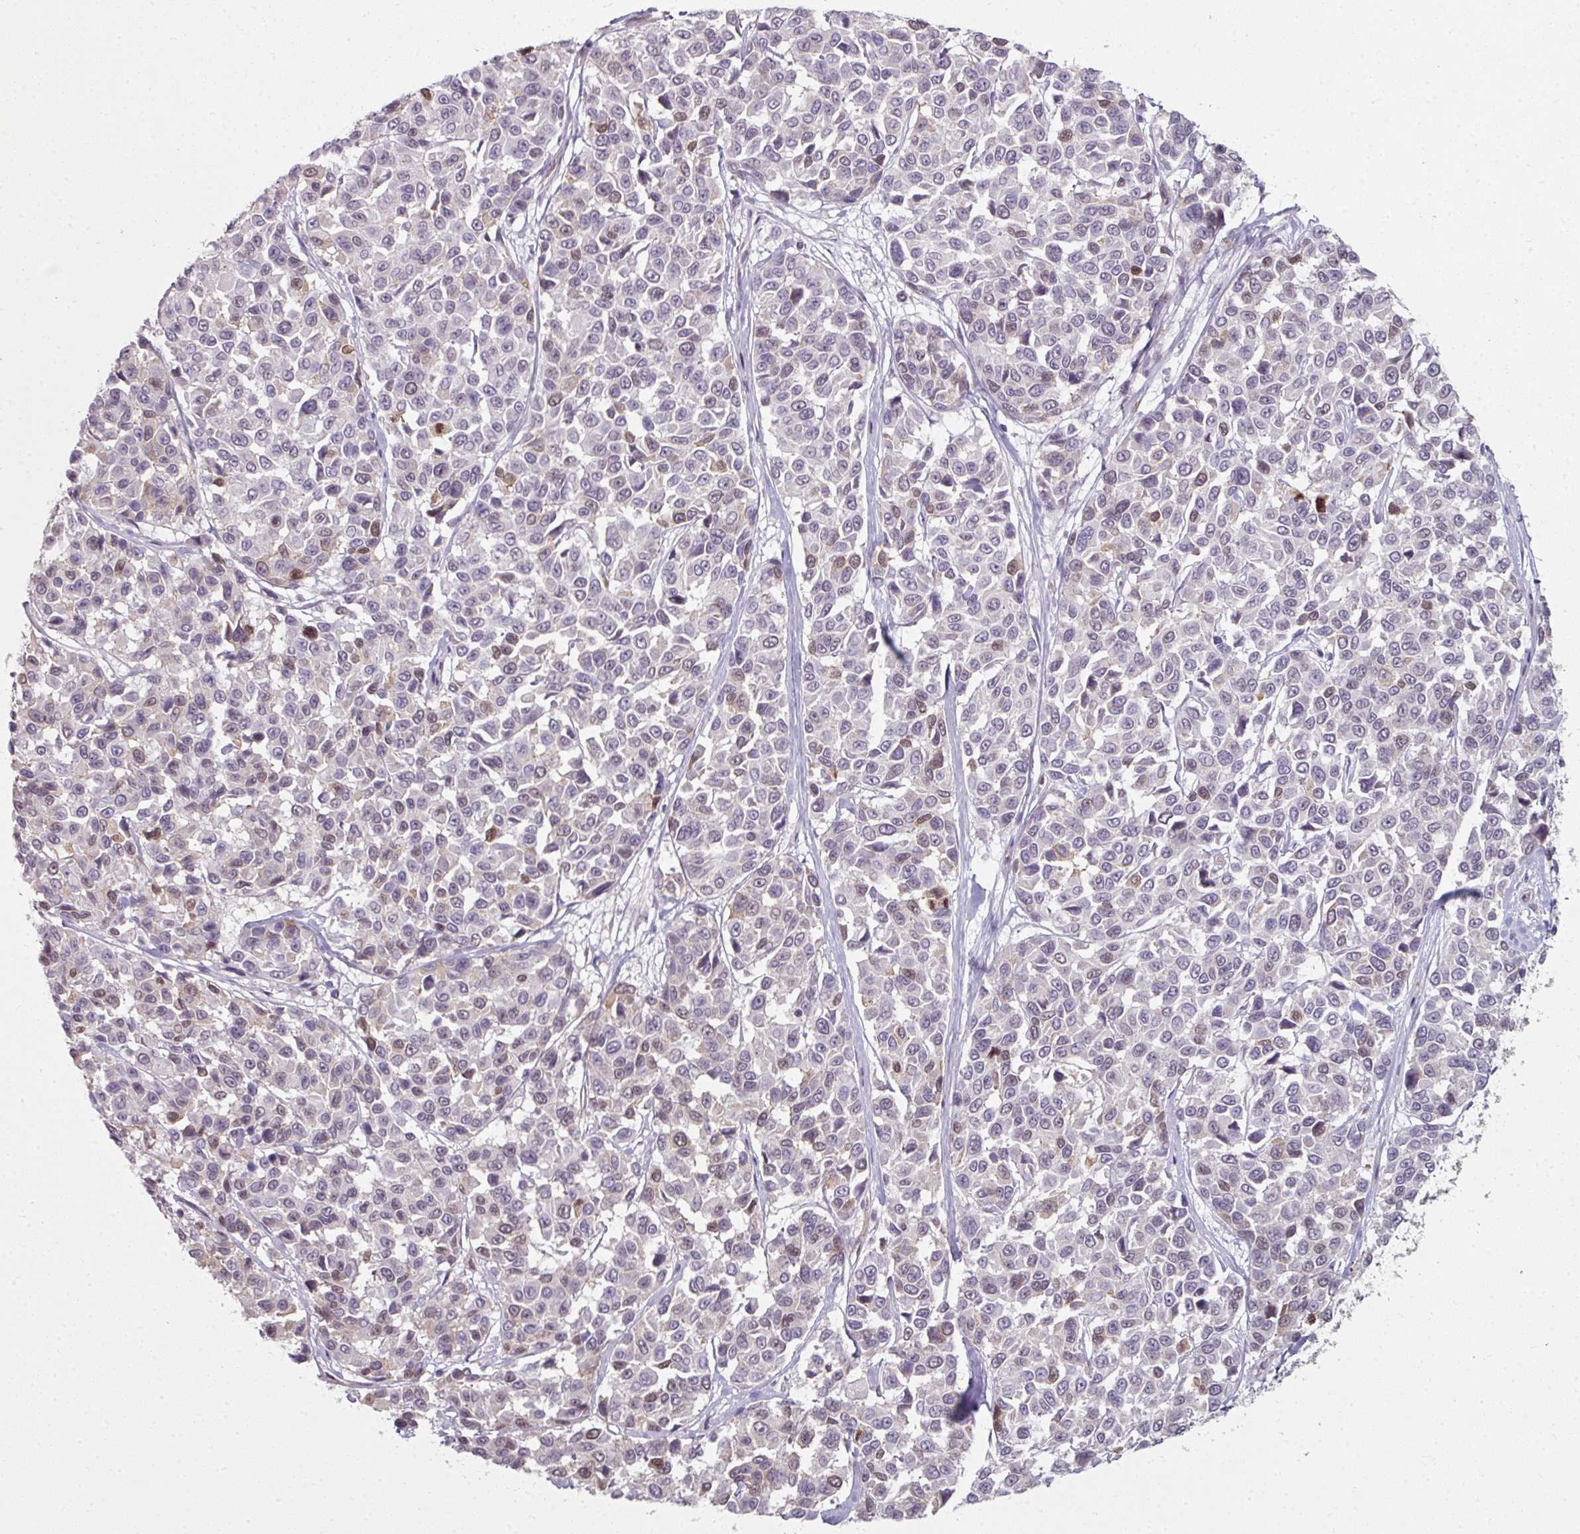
{"staining": {"intensity": "weak", "quantity": "25%-75%", "location": "nuclear"}, "tissue": "melanoma", "cell_type": "Tumor cells", "image_type": "cancer", "snomed": [{"axis": "morphology", "description": "Malignant melanoma, NOS"}, {"axis": "topography", "description": "Skin"}], "caption": "Human malignant melanoma stained with a protein marker shows weak staining in tumor cells.", "gene": "C19orf33", "patient": {"sex": "female", "age": 66}}